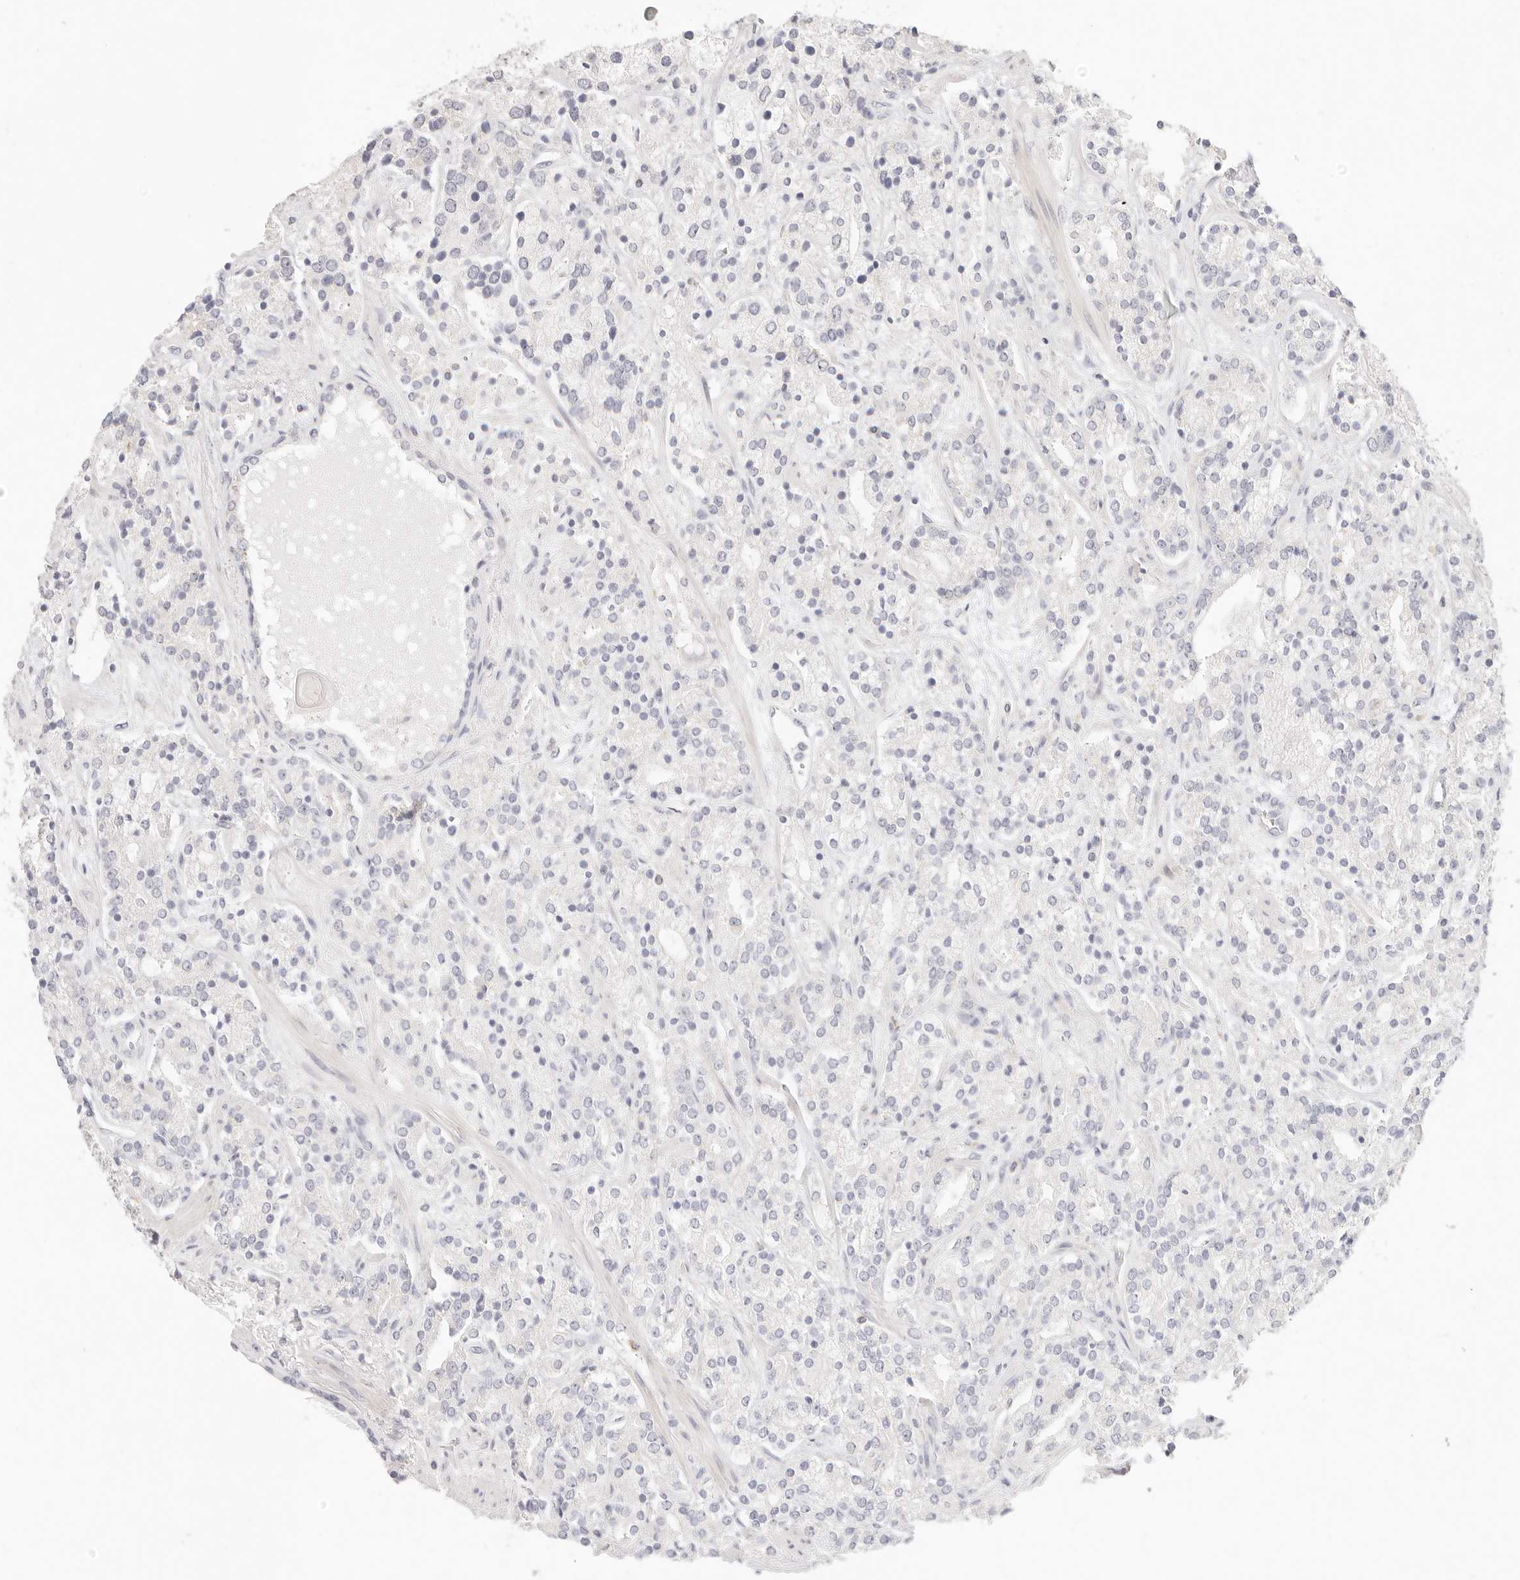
{"staining": {"intensity": "negative", "quantity": "none", "location": "none"}, "tissue": "prostate cancer", "cell_type": "Tumor cells", "image_type": "cancer", "snomed": [{"axis": "morphology", "description": "Adenocarcinoma, High grade"}, {"axis": "topography", "description": "Prostate"}], "caption": "Tumor cells show no significant protein expression in prostate cancer. The staining was performed using DAB to visualize the protein expression in brown, while the nuclei were stained in blue with hematoxylin (Magnification: 20x).", "gene": "GPR156", "patient": {"sex": "male", "age": 71}}